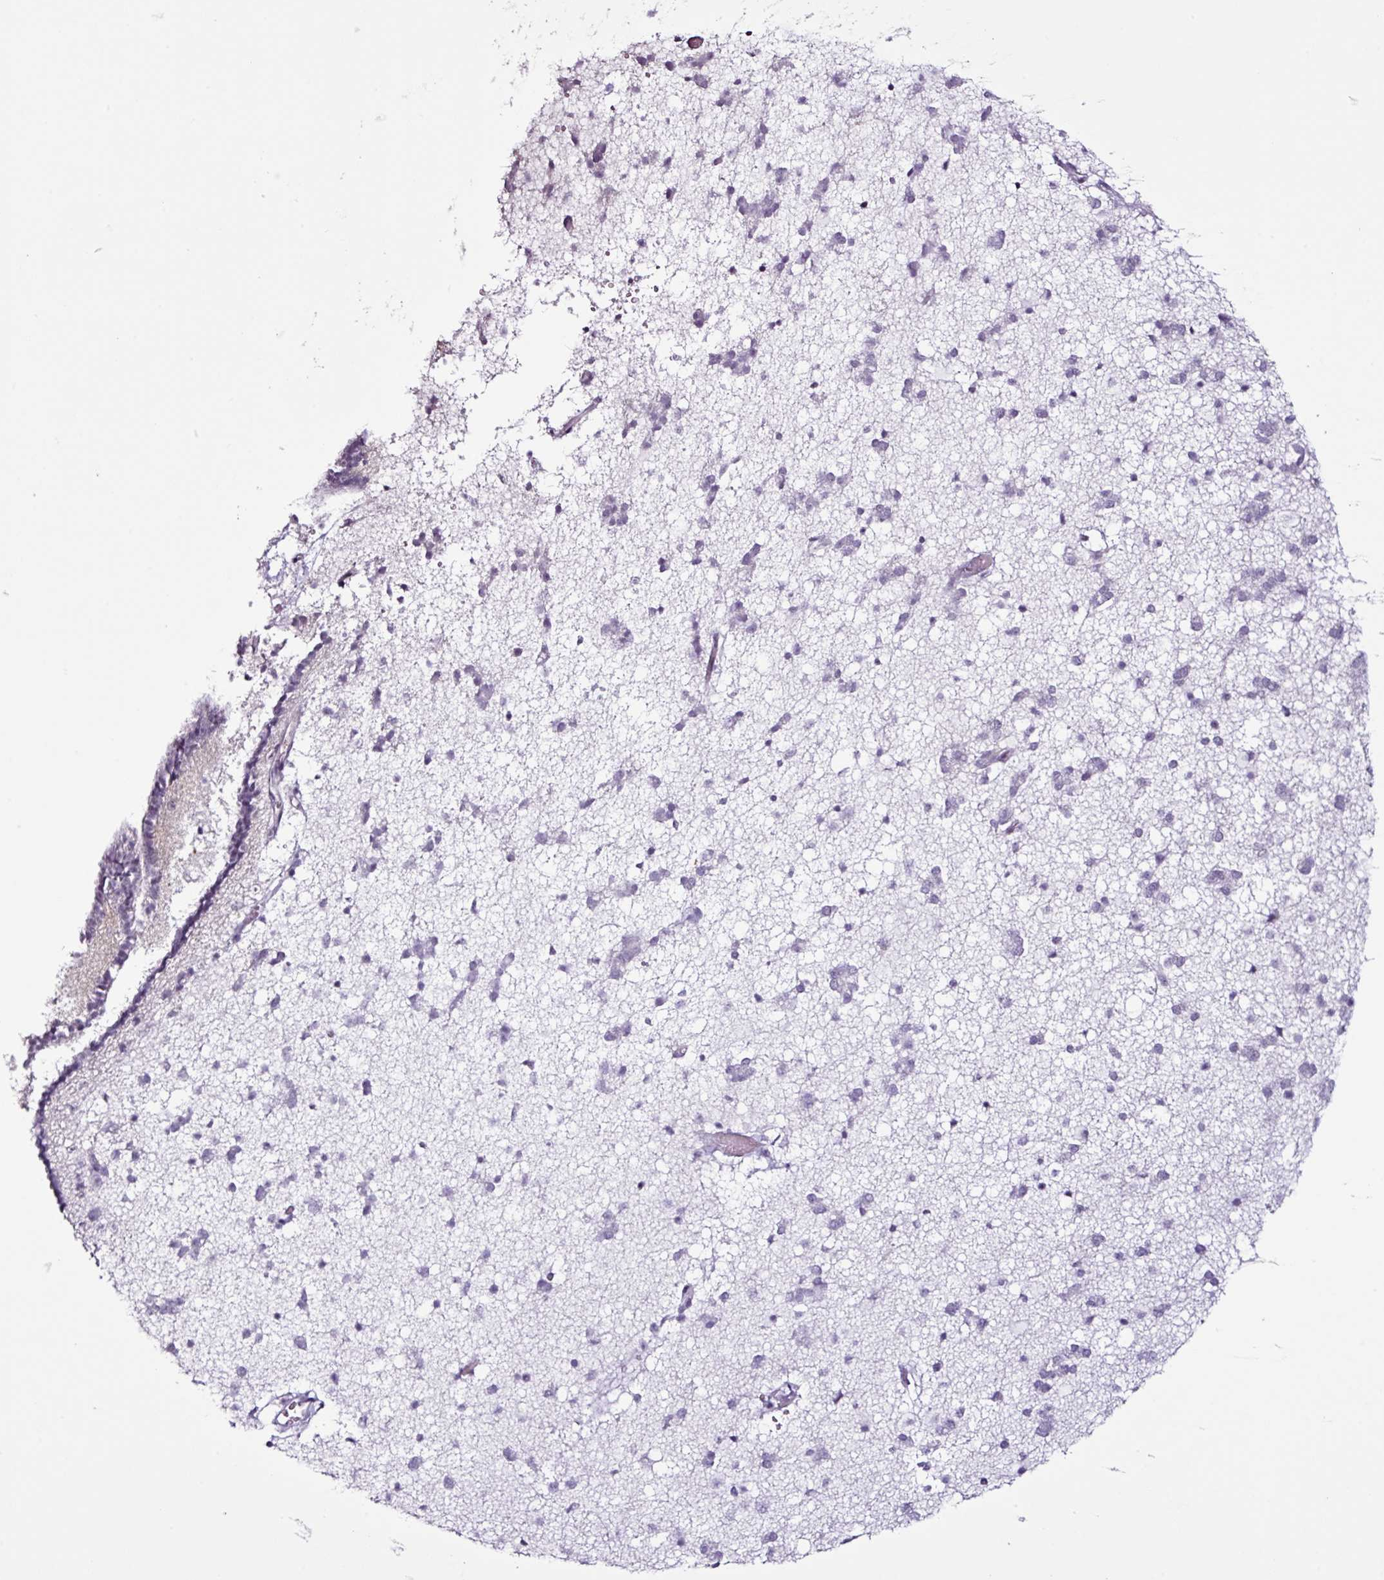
{"staining": {"intensity": "negative", "quantity": "none", "location": "none"}, "tissue": "caudate", "cell_type": "Glial cells", "image_type": "normal", "snomed": [{"axis": "morphology", "description": "Normal tissue, NOS"}, {"axis": "topography", "description": "Lateral ventricle wall"}], "caption": "Immunohistochemical staining of unremarkable caudate exhibits no significant expression in glial cells.", "gene": "TMEM178A", "patient": {"sex": "male", "age": 37}}